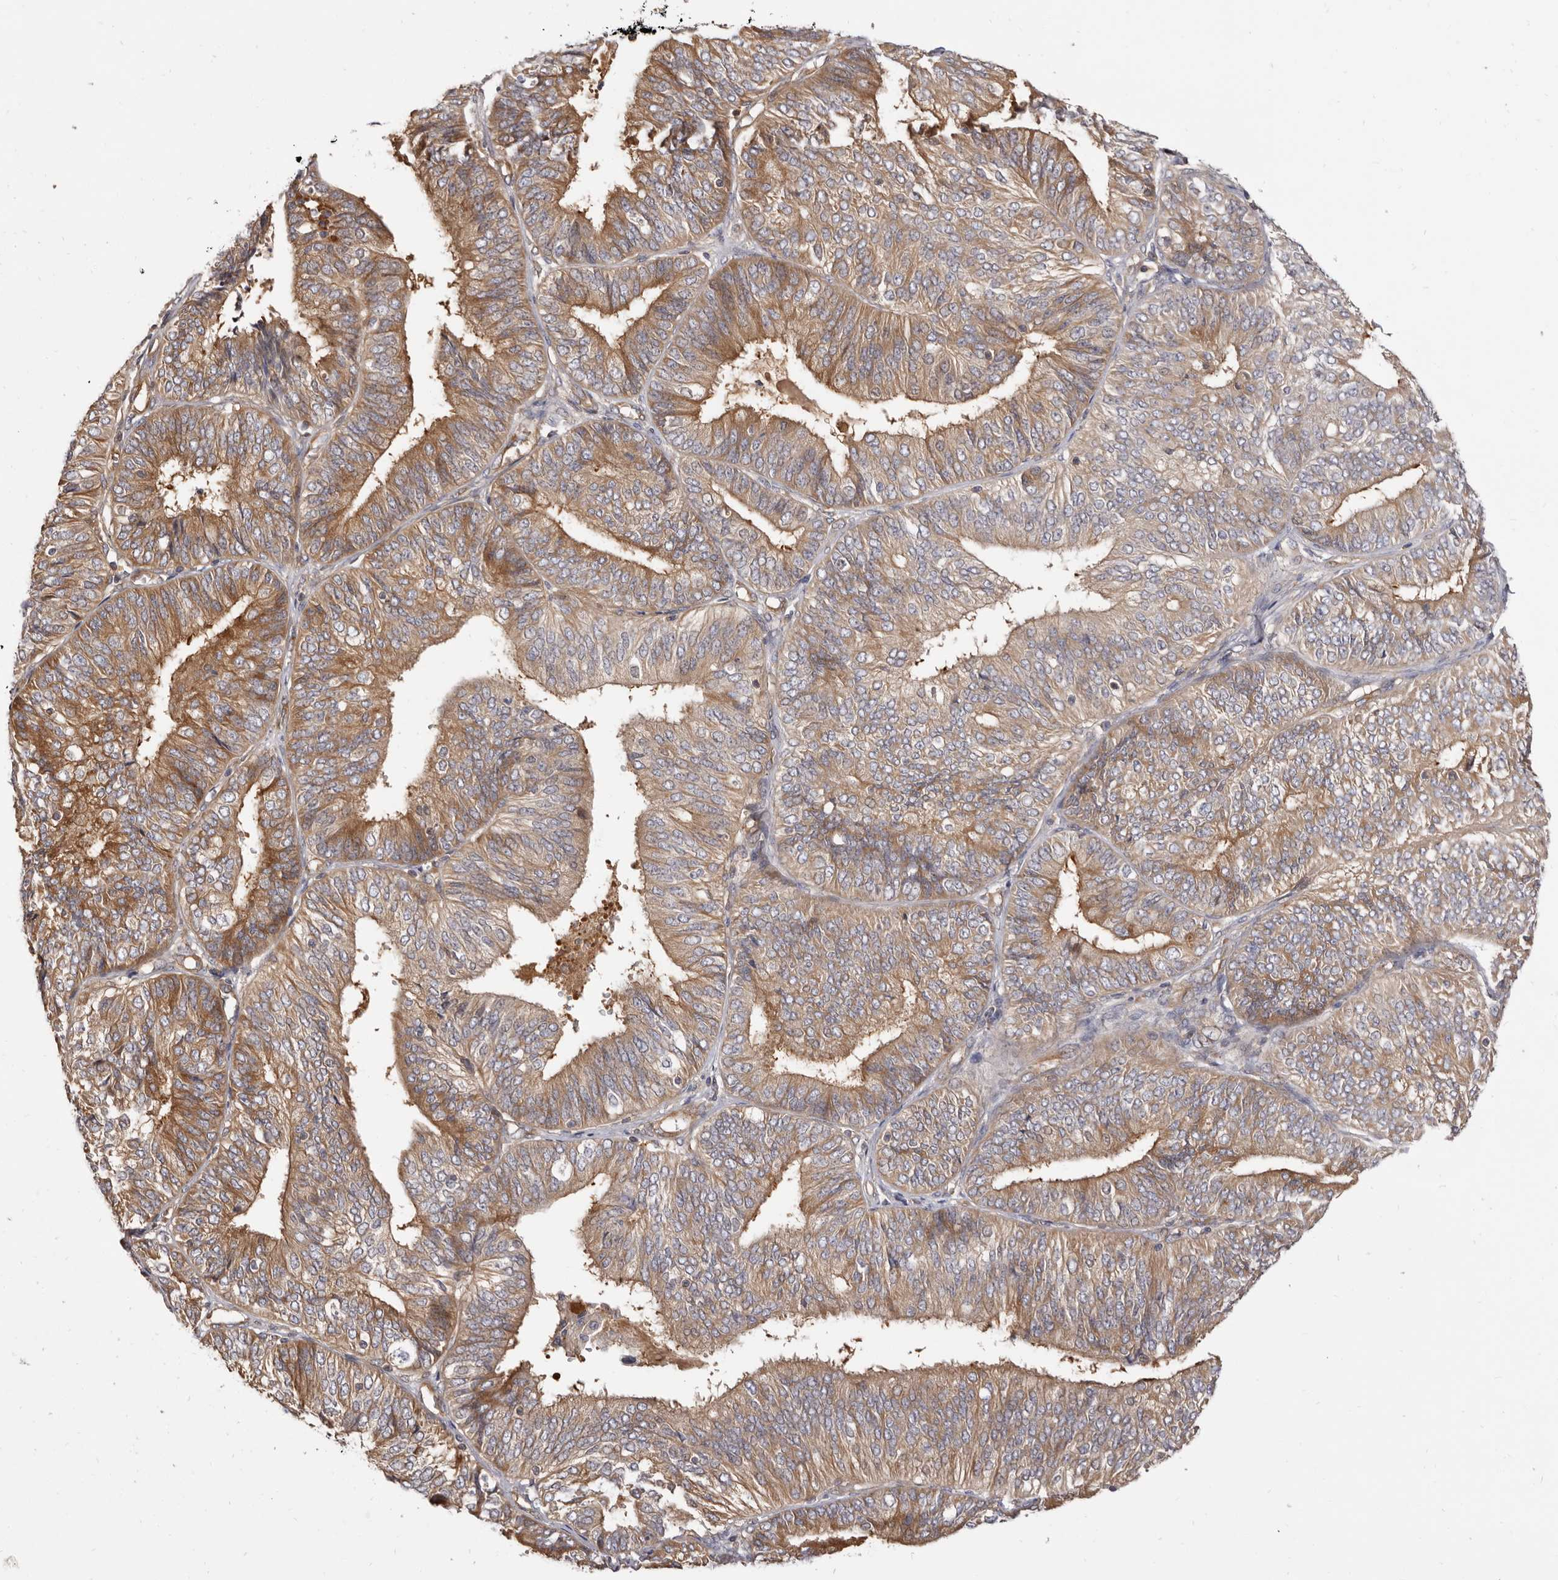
{"staining": {"intensity": "moderate", "quantity": "25%-75%", "location": "cytoplasmic/membranous"}, "tissue": "endometrial cancer", "cell_type": "Tumor cells", "image_type": "cancer", "snomed": [{"axis": "morphology", "description": "Adenocarcinoma, NOS"}, {"axis": "topography", "description": "Endometrium"}], "caption": "Human endometrial cancer stained with a protein marker demonstrates moderate staining in tumor cells.", "gene": "ADAMTS20", "patient": {"sex": "female", "age": 58}}